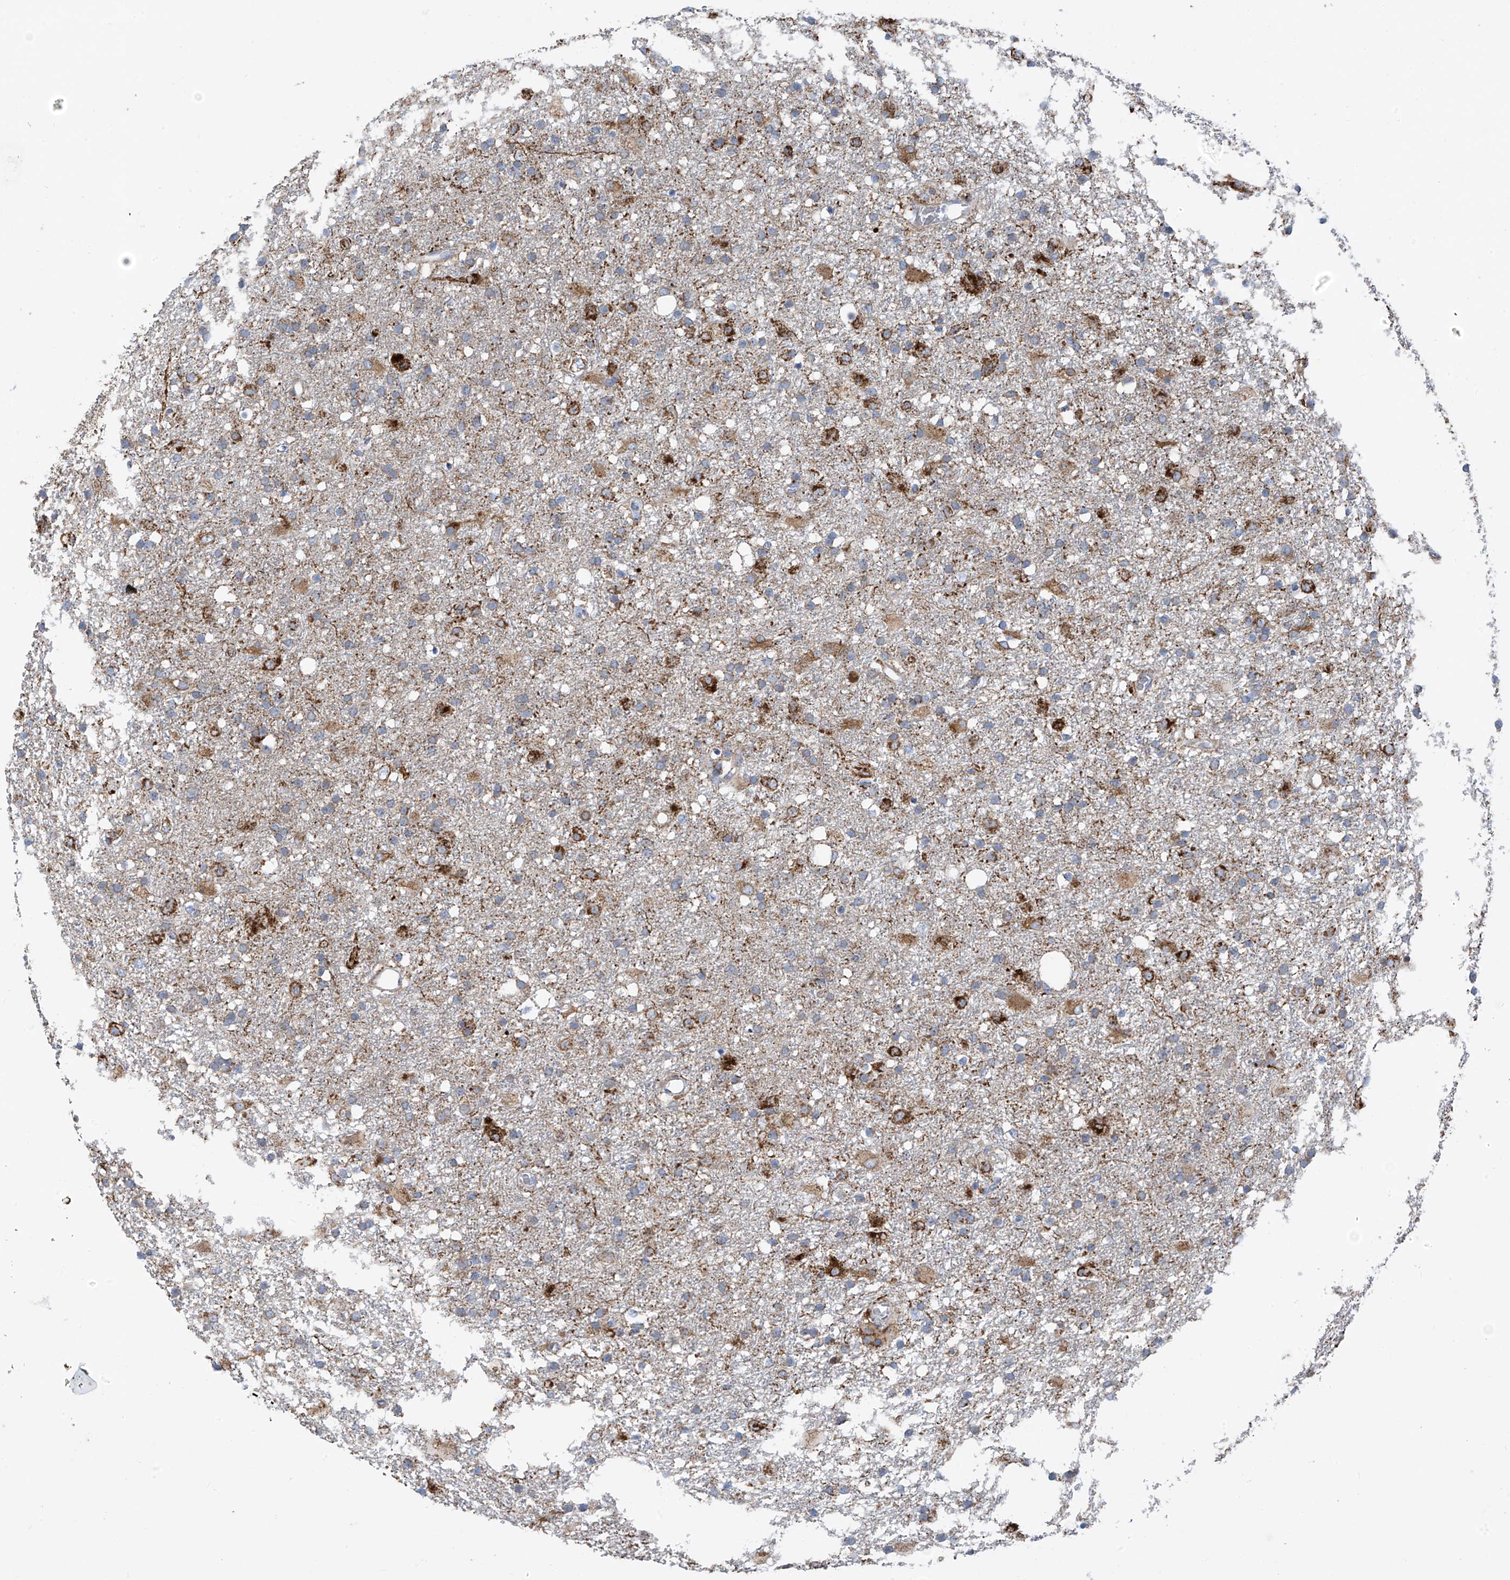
{"staining": {"intensity": "weak", "quantity": "25%-75%", "location": "cytoplasmic/membranous"}, "tissue": "glioma", "cell_type": "Tumor cells", "image_type": "cancer", "snomed": [{"axis": "morphology", "description": "Glioma, malignant, Low grade"}, {"axis": "topography", "description": "Brain"}], "caption": "Glioma was stained to show a protein in brown. There is low levels of weak cytoplasmic/membranous expression in about 25%-75% of tumor cells.", "gene": "EOMES", "patient": {"sex": "male", "age": 65}}